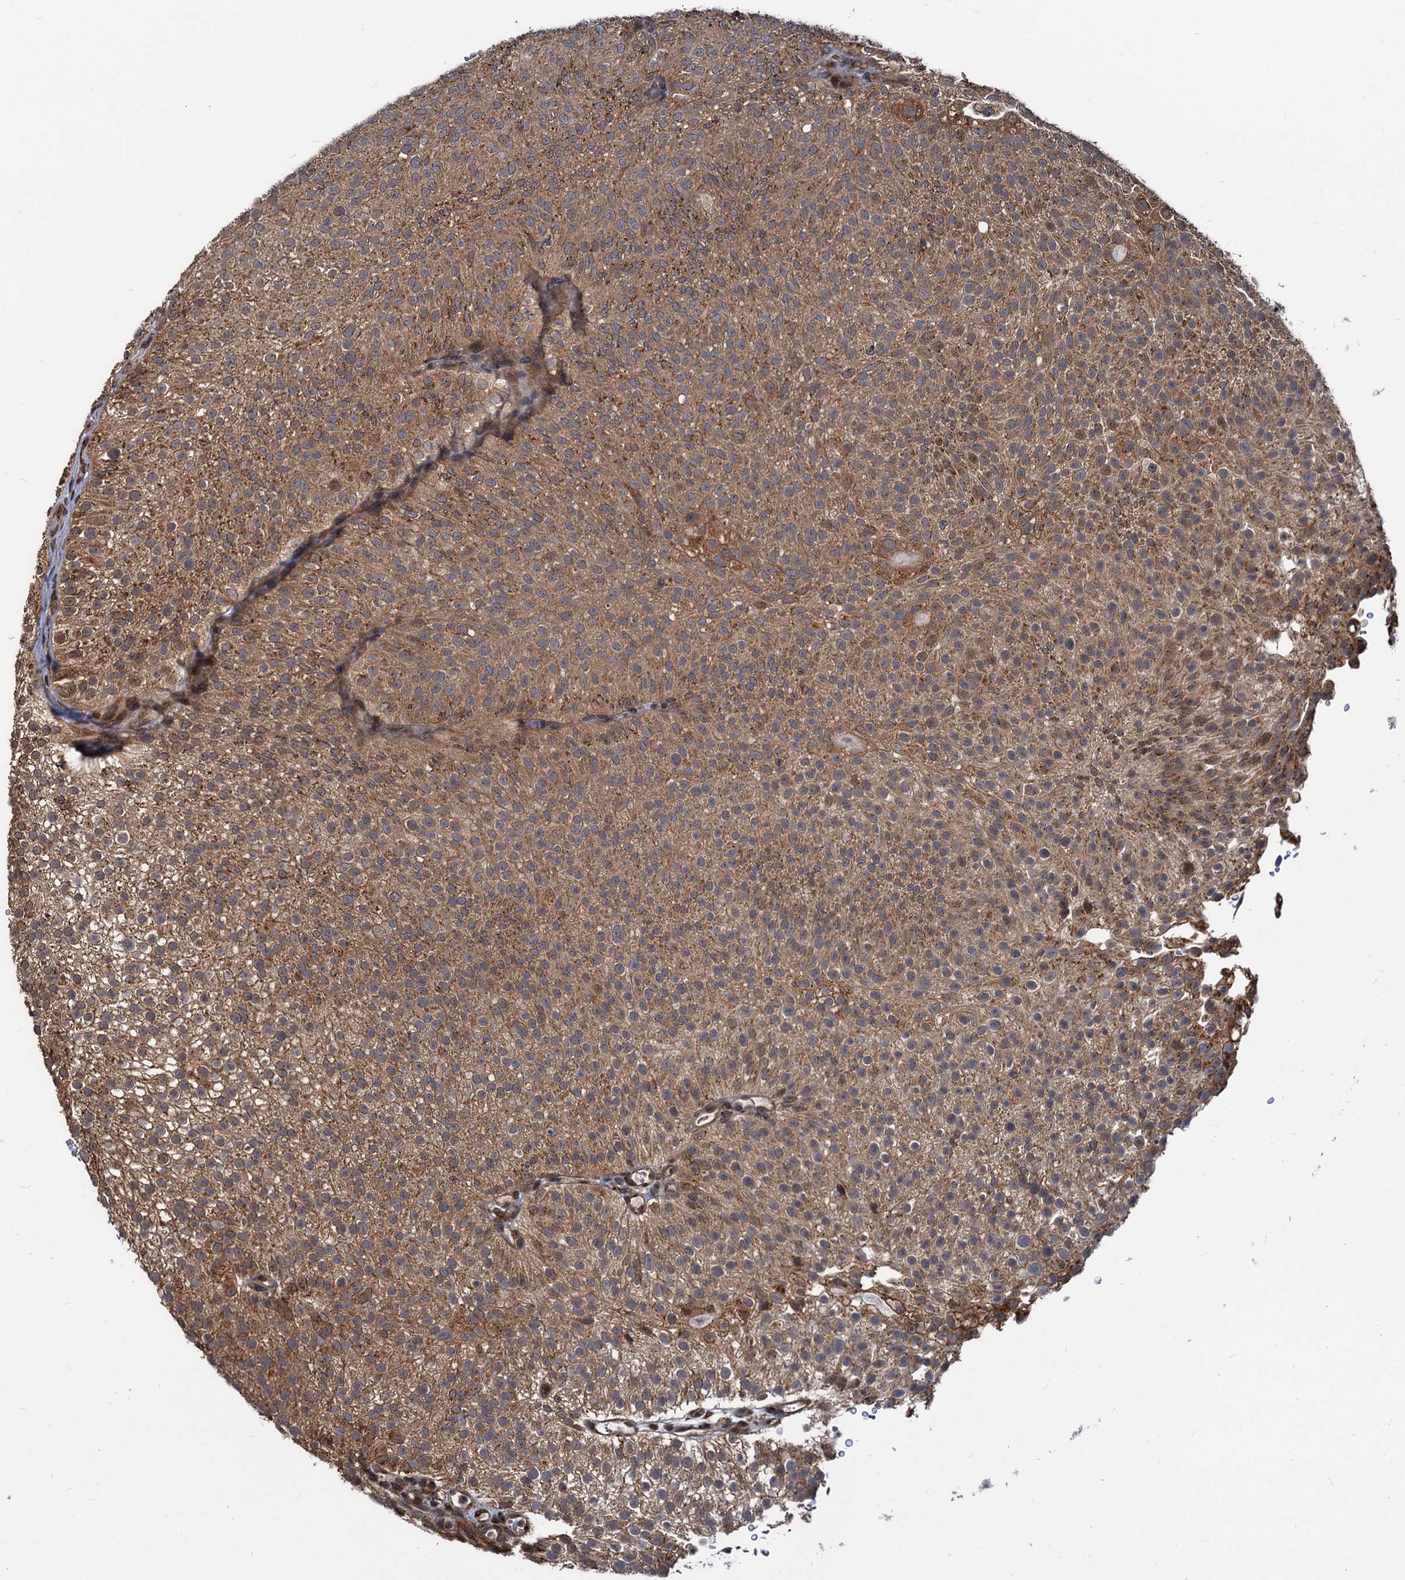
{"staining": {"intensity": "moderate", "quantity": ">75%", "location": "cytoplasmic/membranous"}, "tissue": "urothelial cancer", "cell_type": "Tumor cells", "image_type": "cancer", "snomed": [{"axis": "morphology", "description": "Urothelial carcinoma, Low grade"}, {"axis": "topography", "description": "Urinary bladder"}], "caption": "Low-grade urothelial carcinoma stained with IHC exhibits moderate cytoplasmic/membranous expression in approximately >75% of tumor cells.", "gene": "SAAL1", "patient": {"sex": "male", "age": 78}}